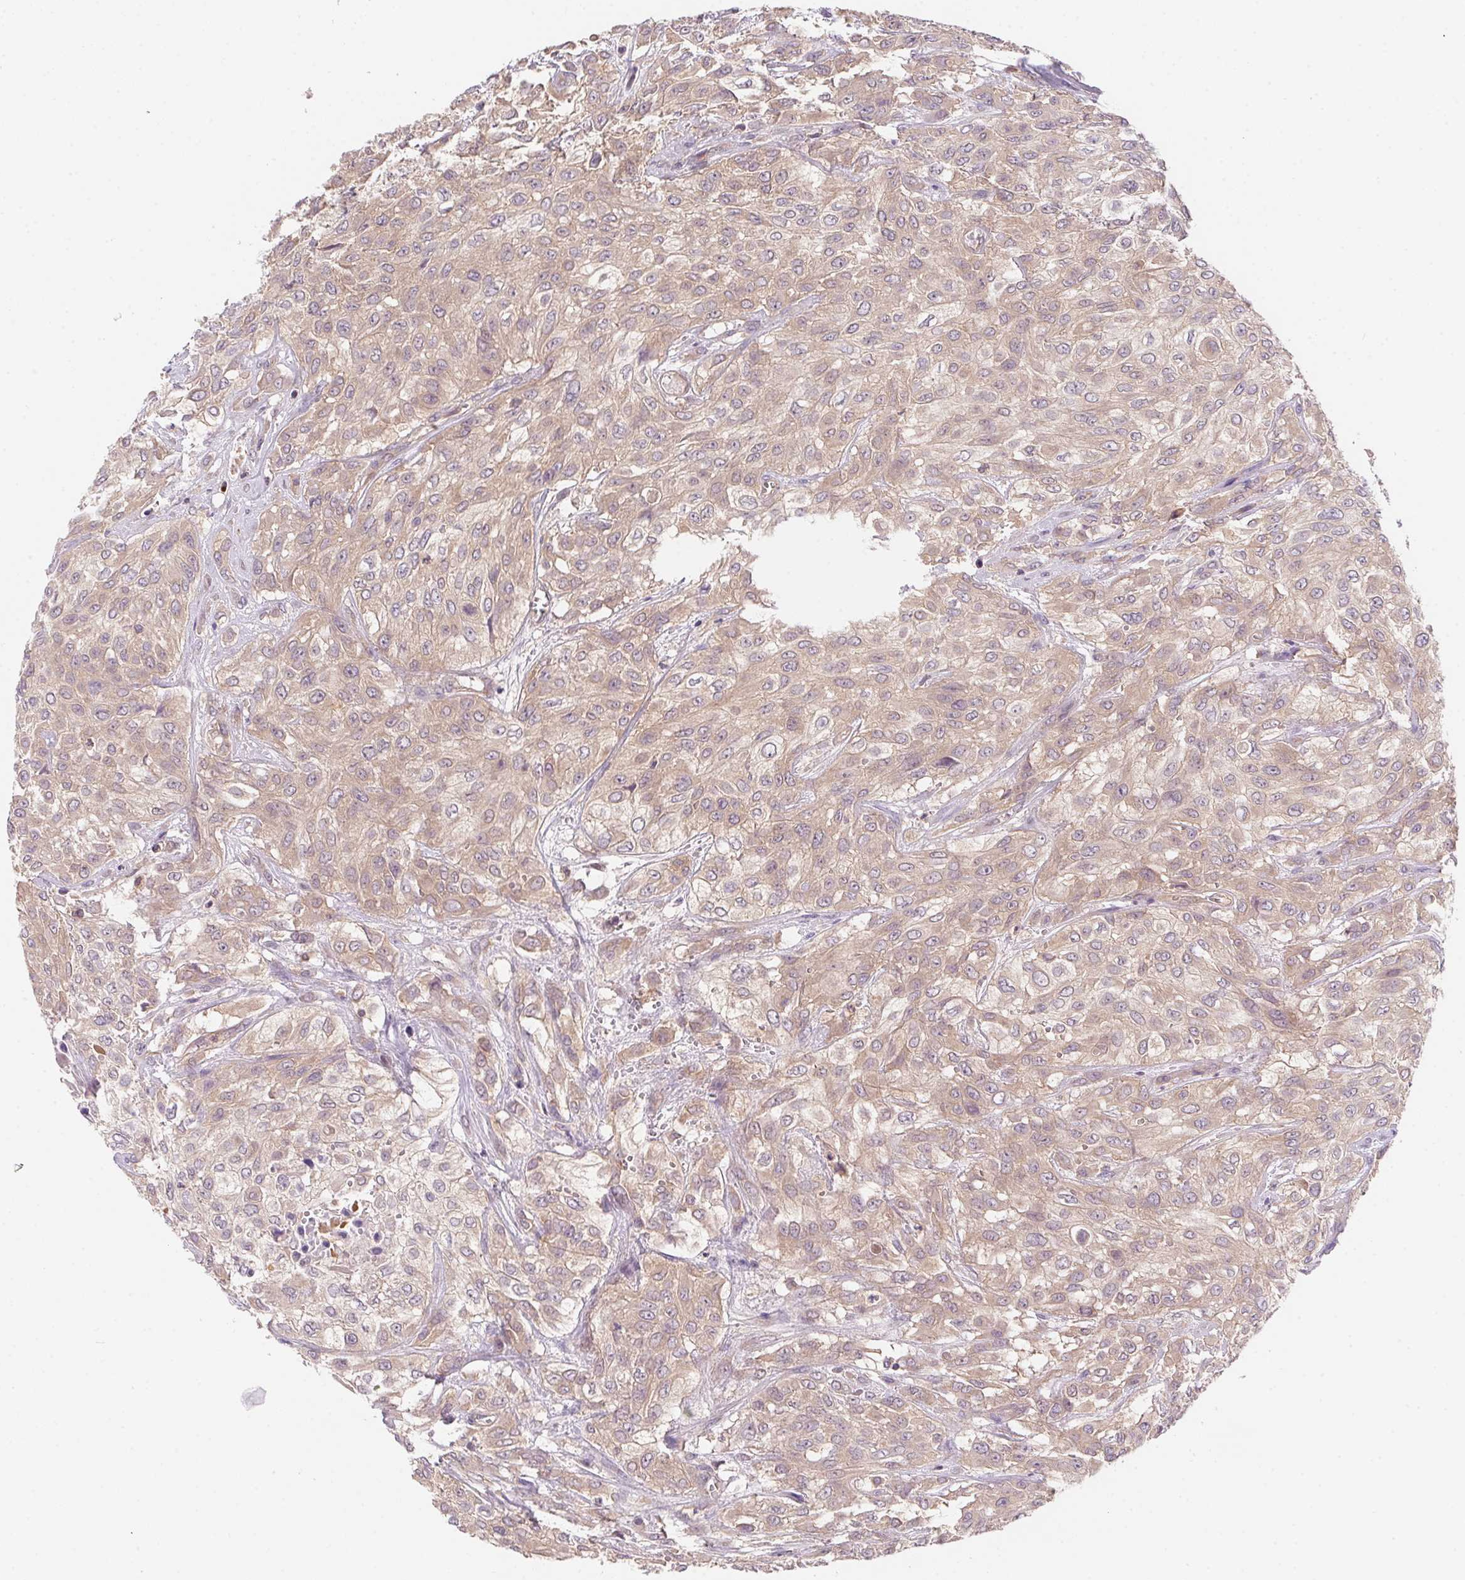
{"staining": {"intensity": "weak", "quantity": ">75%", "location": "cytoplasmic/membranous"}, "tissue": "urothelial cancer", "cell_type": "Tumor cells", "image_type": "cancer", "snomed": [{"axis": "morphology", "description": "Urothelial carcinoma, High grade"}, {"axis": "topography", "description": "Urinary bladder"}], "caption": "Protein staining by immunohistochemistry (IHC) reveals weak cytoplasmic/membranous positivity in approximately >75% of tumor cells in urothelial cancer. Immunohistochemistry stains the protein in brown and the nuclei are stained blue.", "gene": "PRKAA1", "patient": {"sex": "male", "age": 57}}